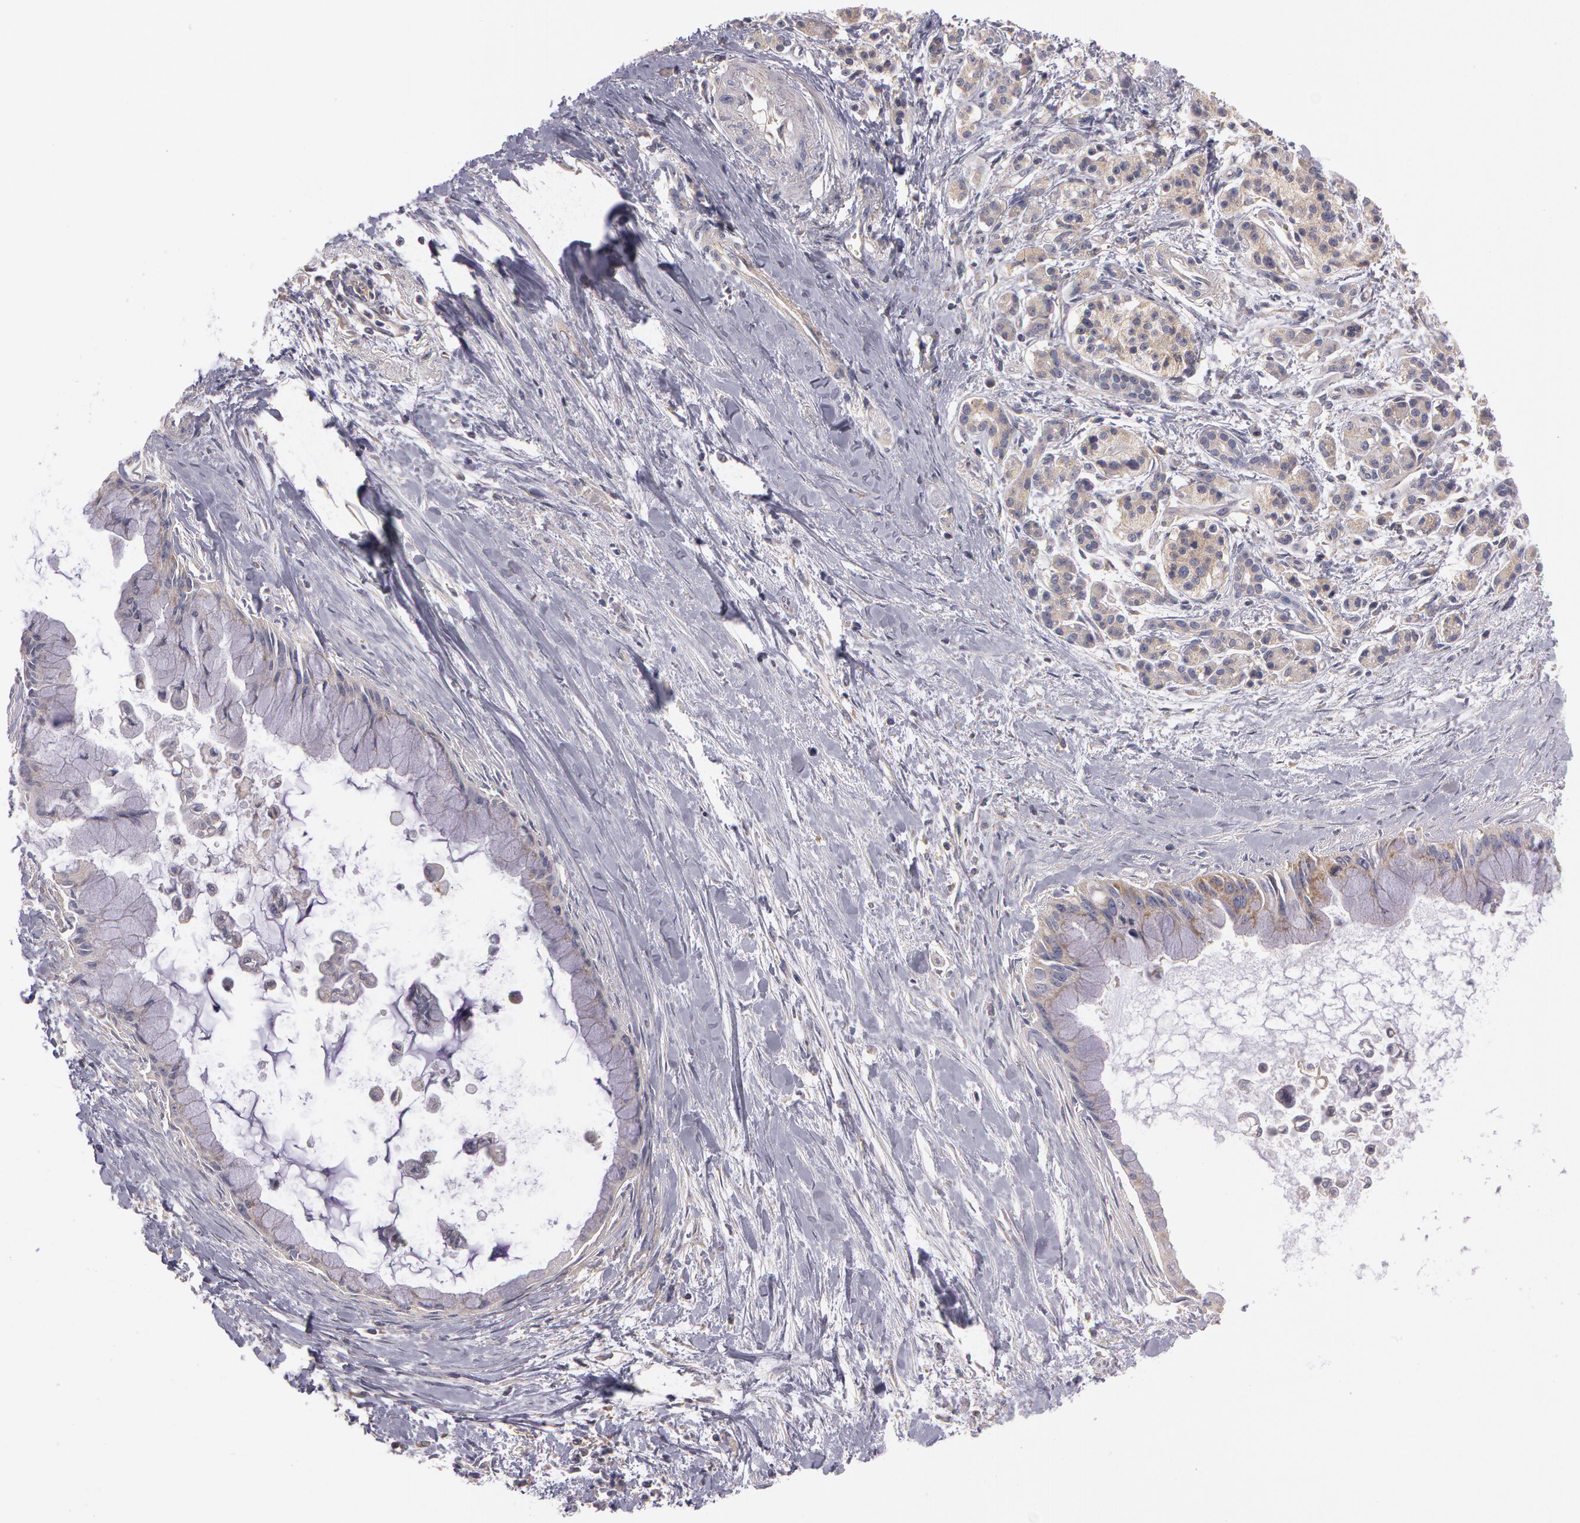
{"staining": {"intensity": "weak", "quantity": "25%-75%", "location": "cytoplasmic/membranous"}, "tissue": "pancreatic cancer", "cell_type": "Tumor cells", "image_type": "cancer", "snomed": [{"axis": "morphology", "description": "Adenocarcinoma, NOS"}, {"axis": "topography", "description": "Pancreas"}], "caption": "Immunohistochemical staining of pancreatic cancer reveals low levels of weak cytoplasmic/membranous staining in about 25%-75% of tumor cells.", "gene": "NEK9", "patient": {"sex": "male", "age": 59}}